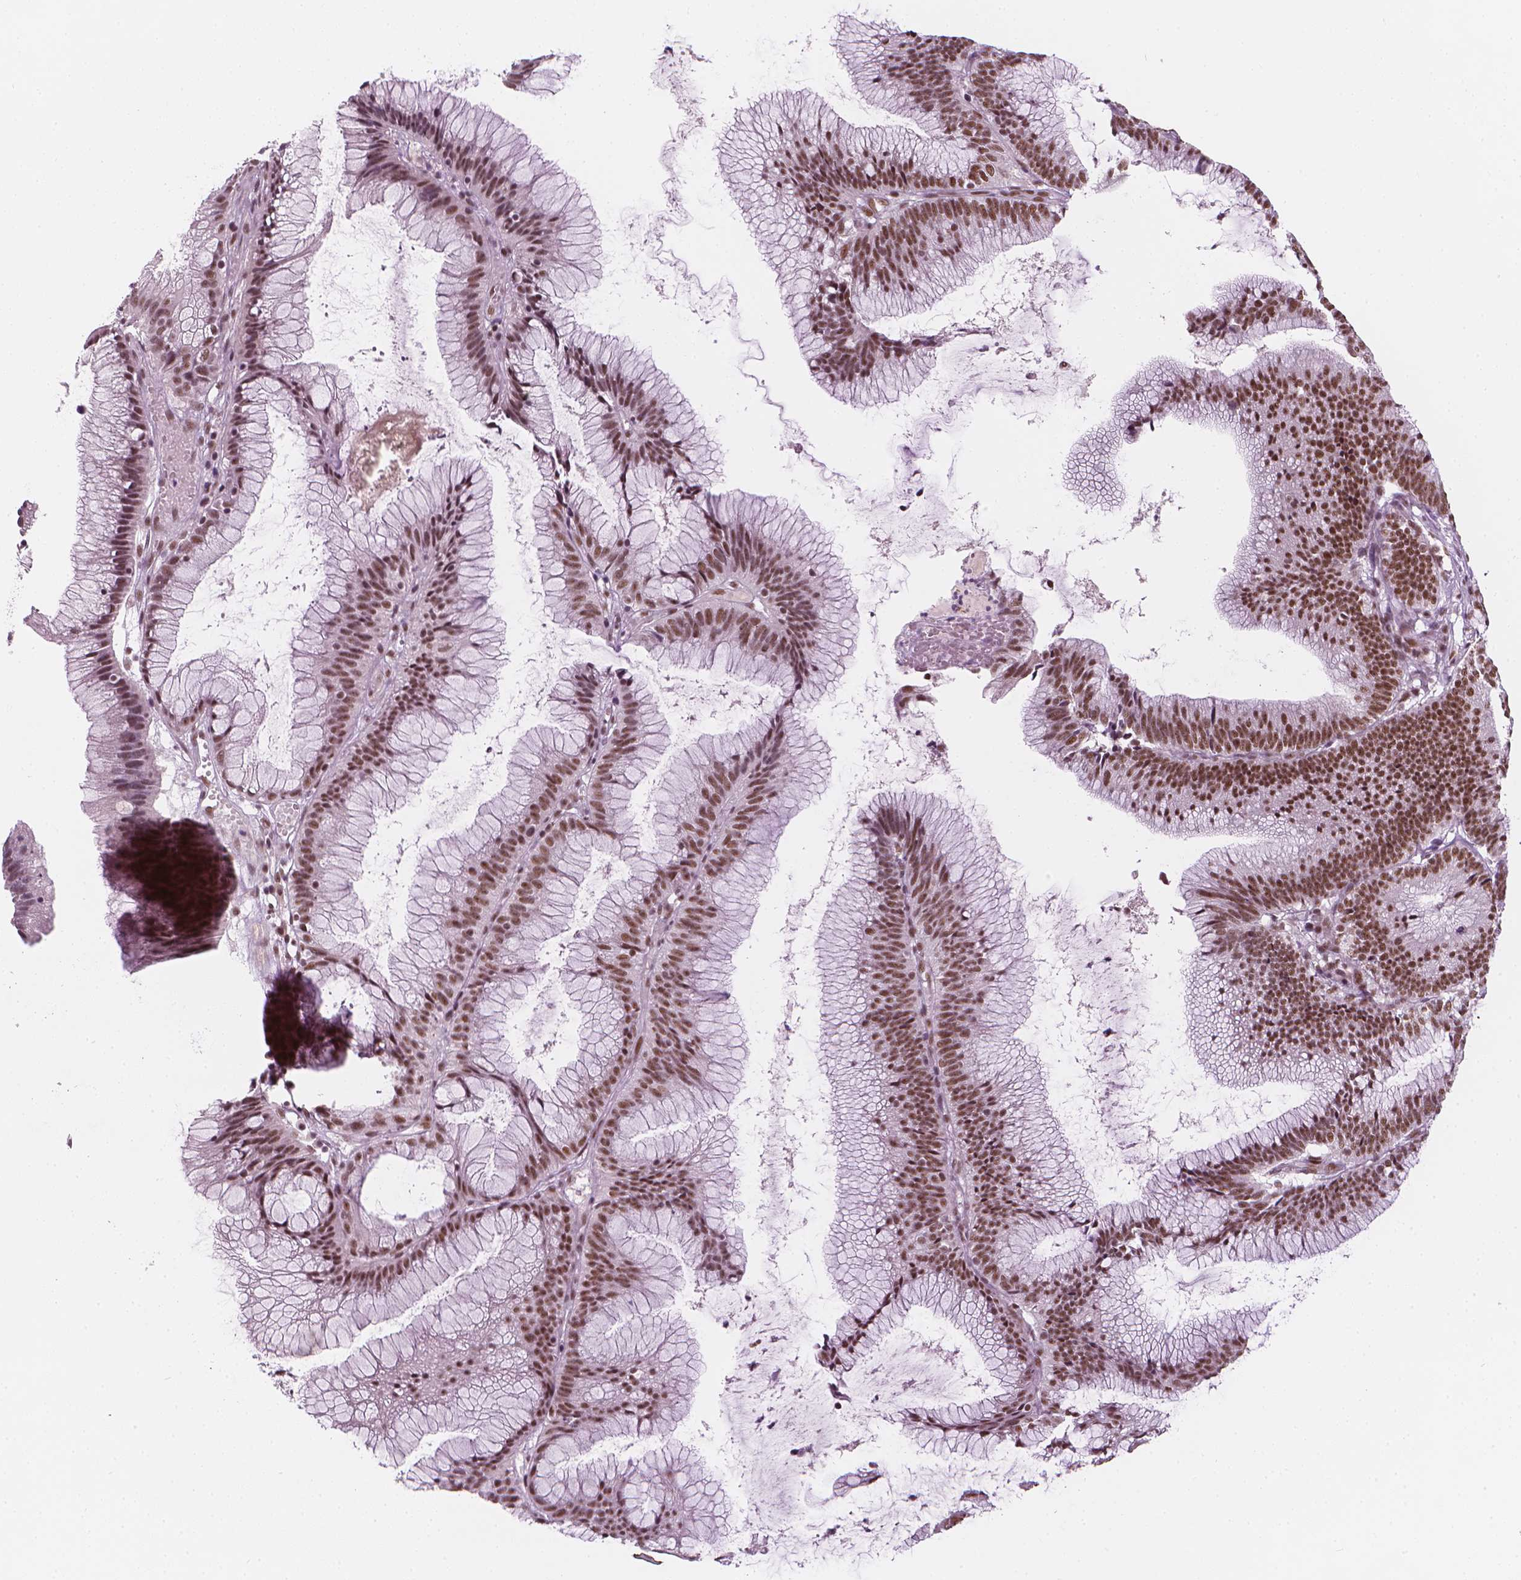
{"staining": {"intensity": "moderate", "quantity": ">75%", "location": "nuclear"}, "tissue": "colorectal cancer", "cell_type": "Tumor cells", "image_type": "cancer", "snomed": [{"axis": "morphology", "description": "Adenocarcinoma, NOS"}, {"axis": "topography", "description": "Colon"}], "caption": "Adenocarcinoma (colorectal) stained with a brown dye displays moderate nuclear positive positivity in approximately >75% of tumor cells.", "gene": "ELF2", "patient": {"sex": "female", "age": 78}}